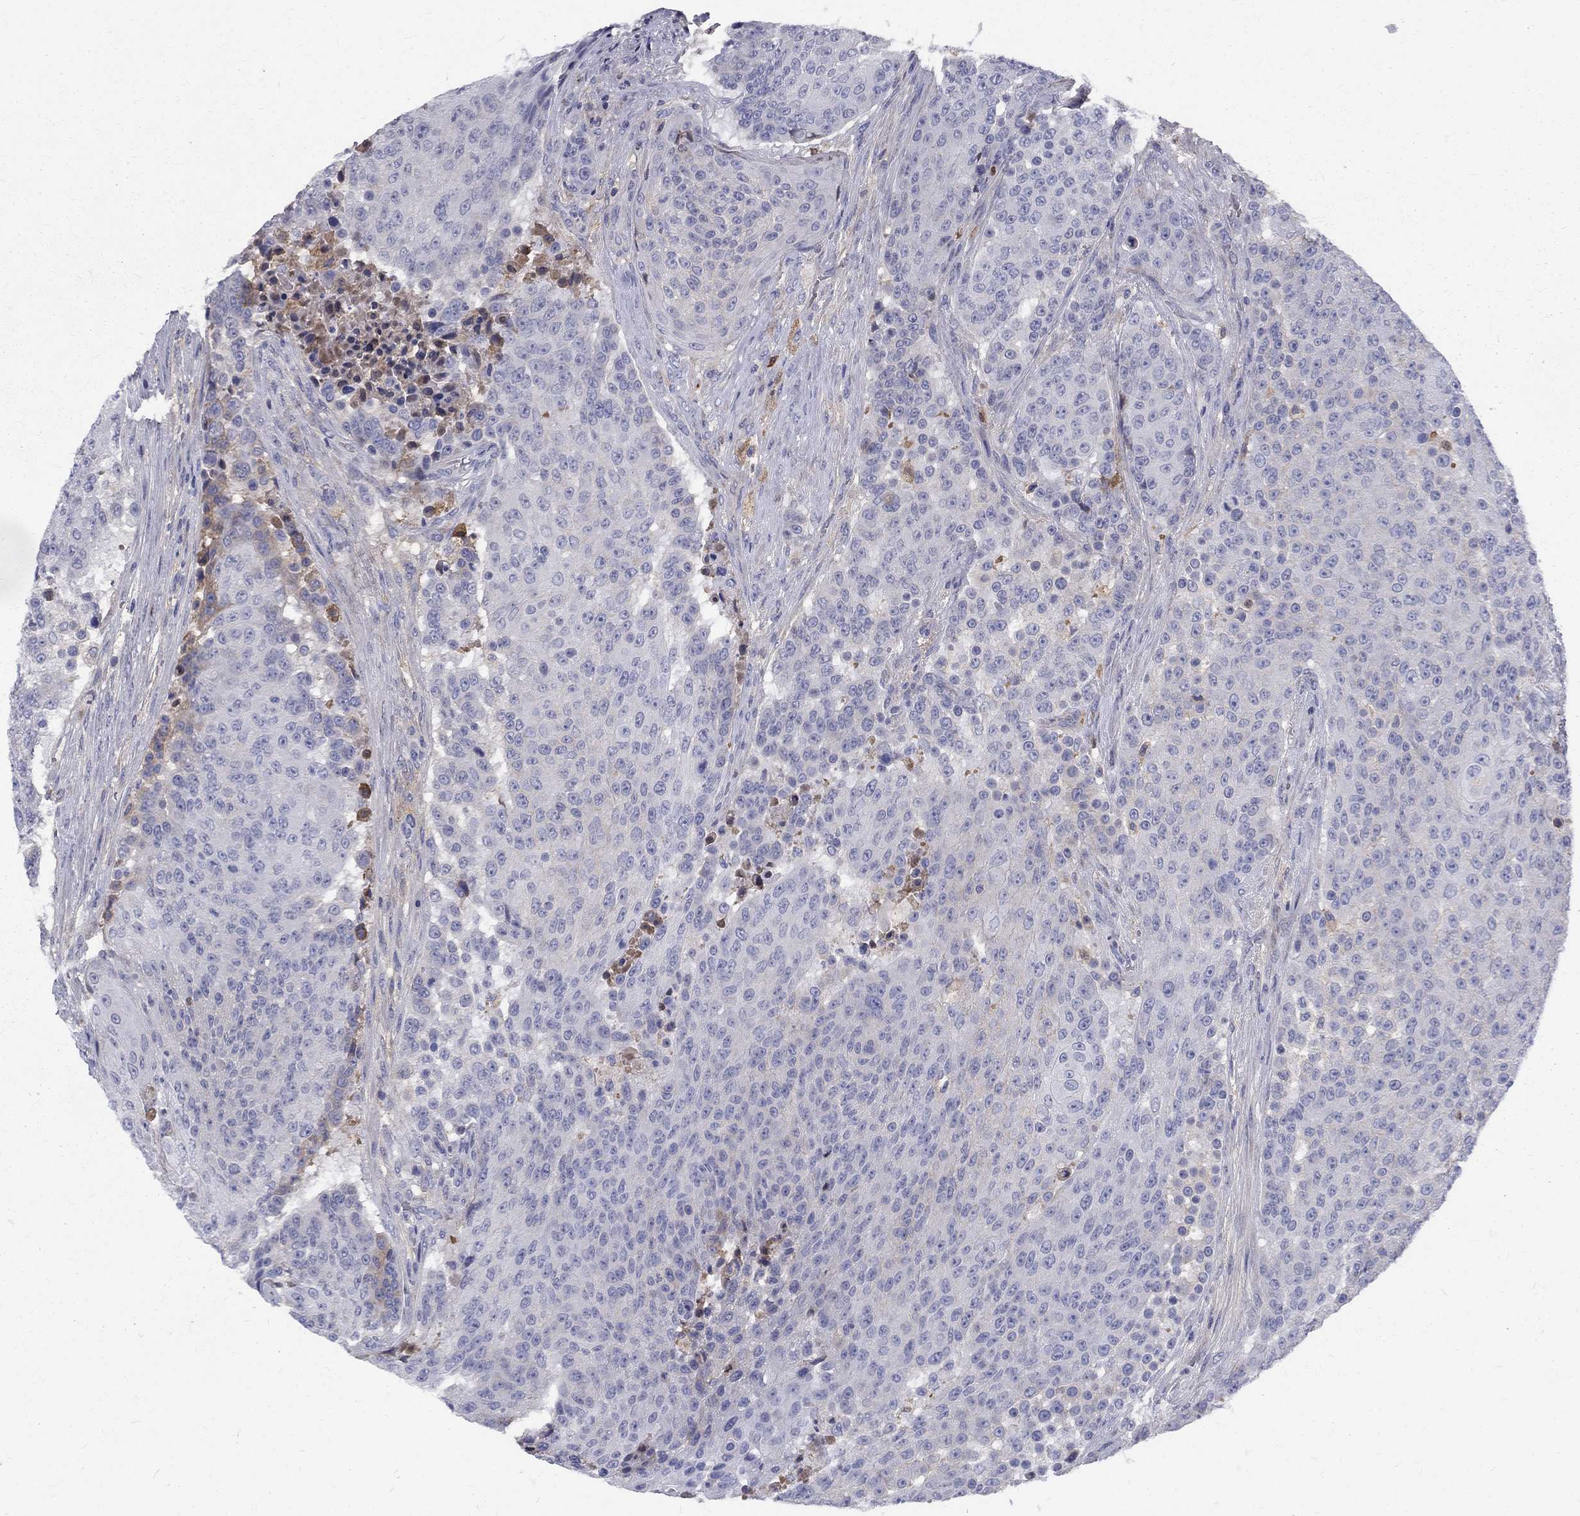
{"staining": {"intensity": "moderate", "quantity": "<25%", "location": "cytoplasmic/membranous"}, "tissue": "urothelial cancer", "cell_type": "Tumor cells", "image_type": "cancer", "snomed": [{"axis": "morphology", "description": "Urothelial carcinoma, High grade"}, {"axis": "topography", "description": "Urinary bladder"}], "caption": "Immunohistochemical staining of human urothelial carcinoma (high-grade) reveals moderate cytoplasmic/membranous protein positivity in approximately <25% of tumor cells.", "gene": "EPDR1", "patient": {"sex": "female", "age": 63}}